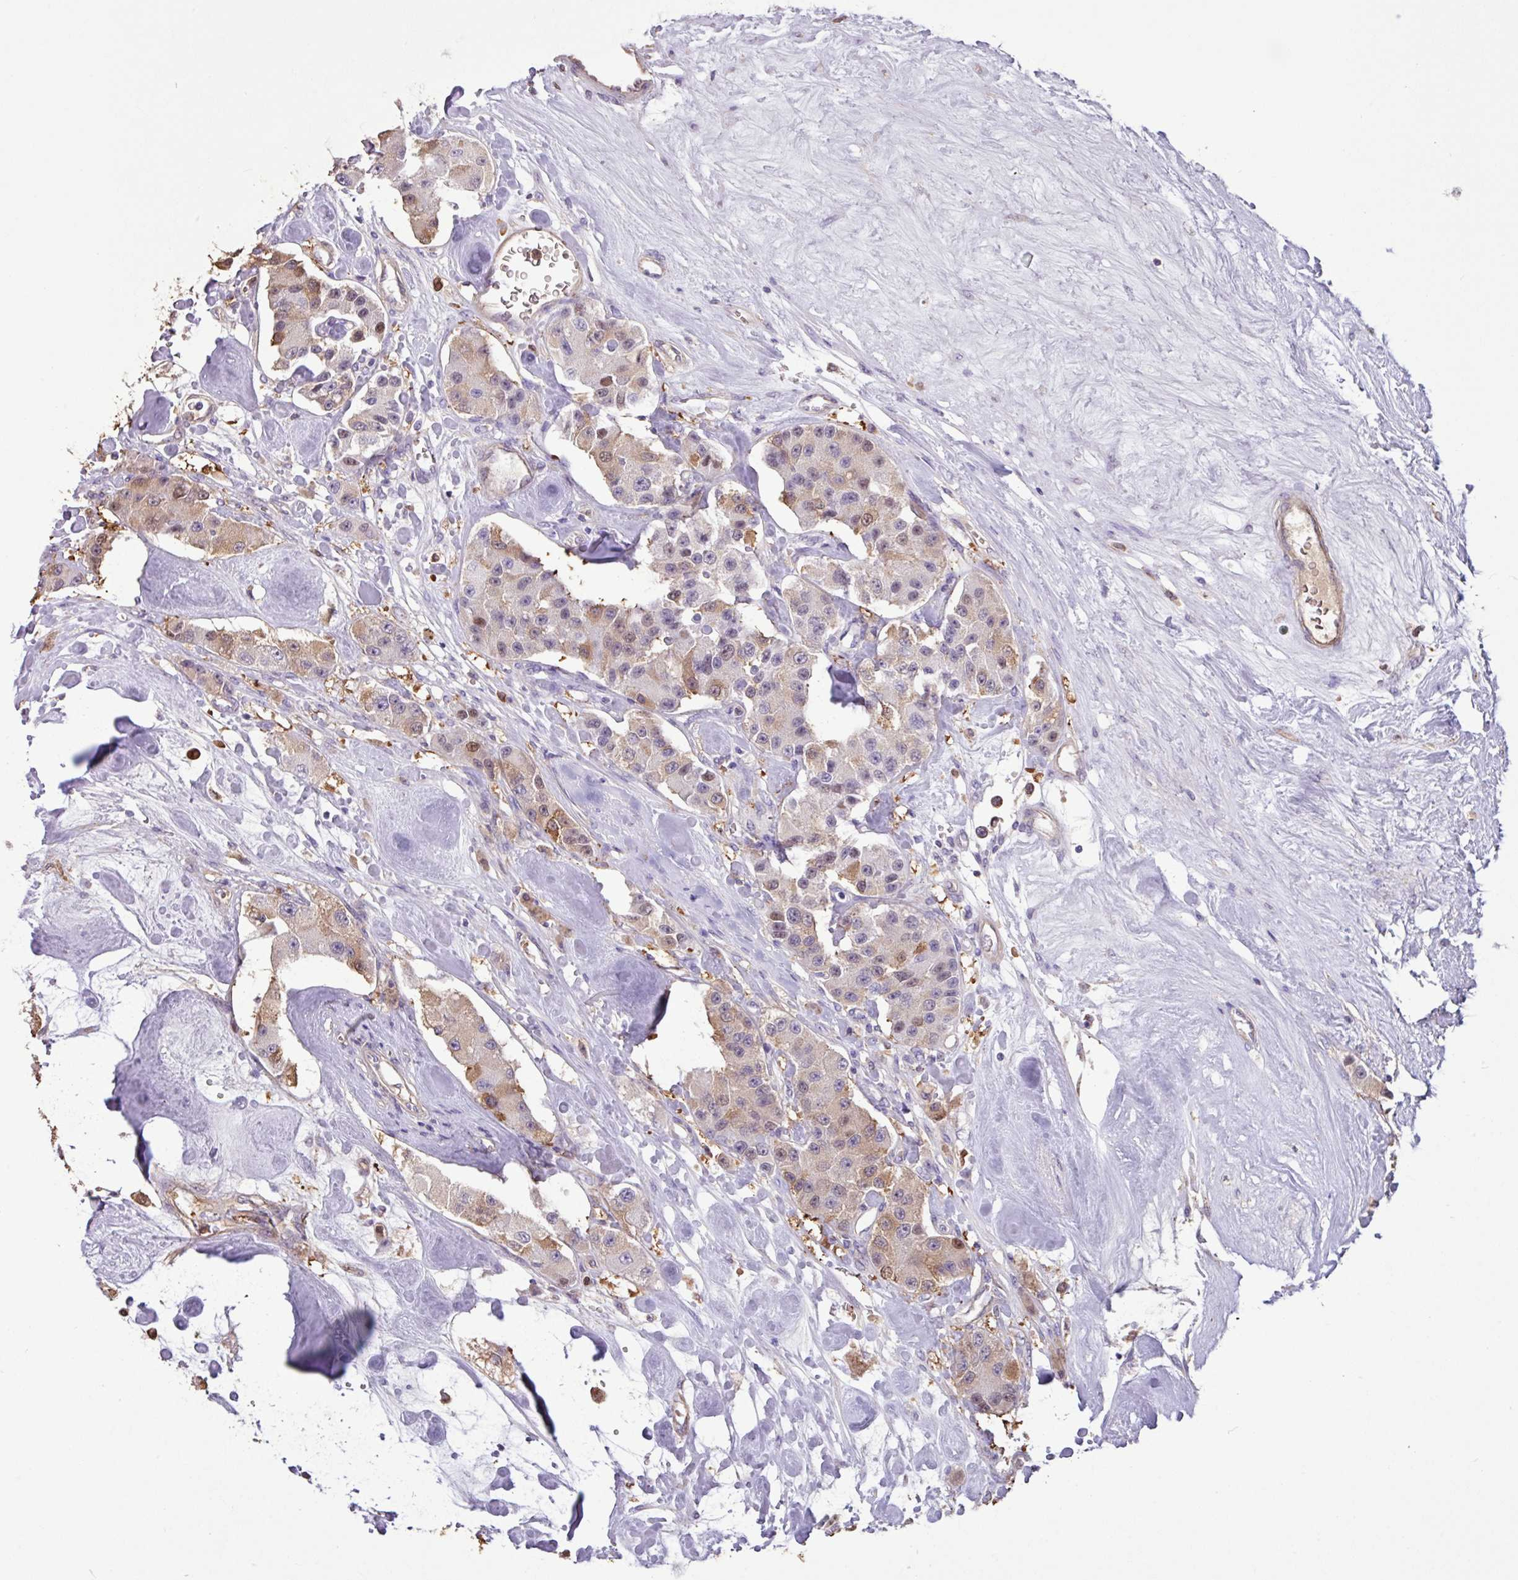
{"staining": {"intensity": "moderate", "quantity": "<25%", "location": "nuclear"}, "tissue": "carcinoid", "cell_type": "Tumor cells", "image_type": "cancer", "snomed": [{"axis": "morphology", "description": "Carcinoid, malignant, NOS"}, {"axis": "topography", "description": "Pancreas"}], "caption": "Malignant carcinoid tissue exhibits moderate nuclear expression in approximately <25% of tumor cells", "gene": "CHST11", "patient": {"sex": "male", "age": 41}}